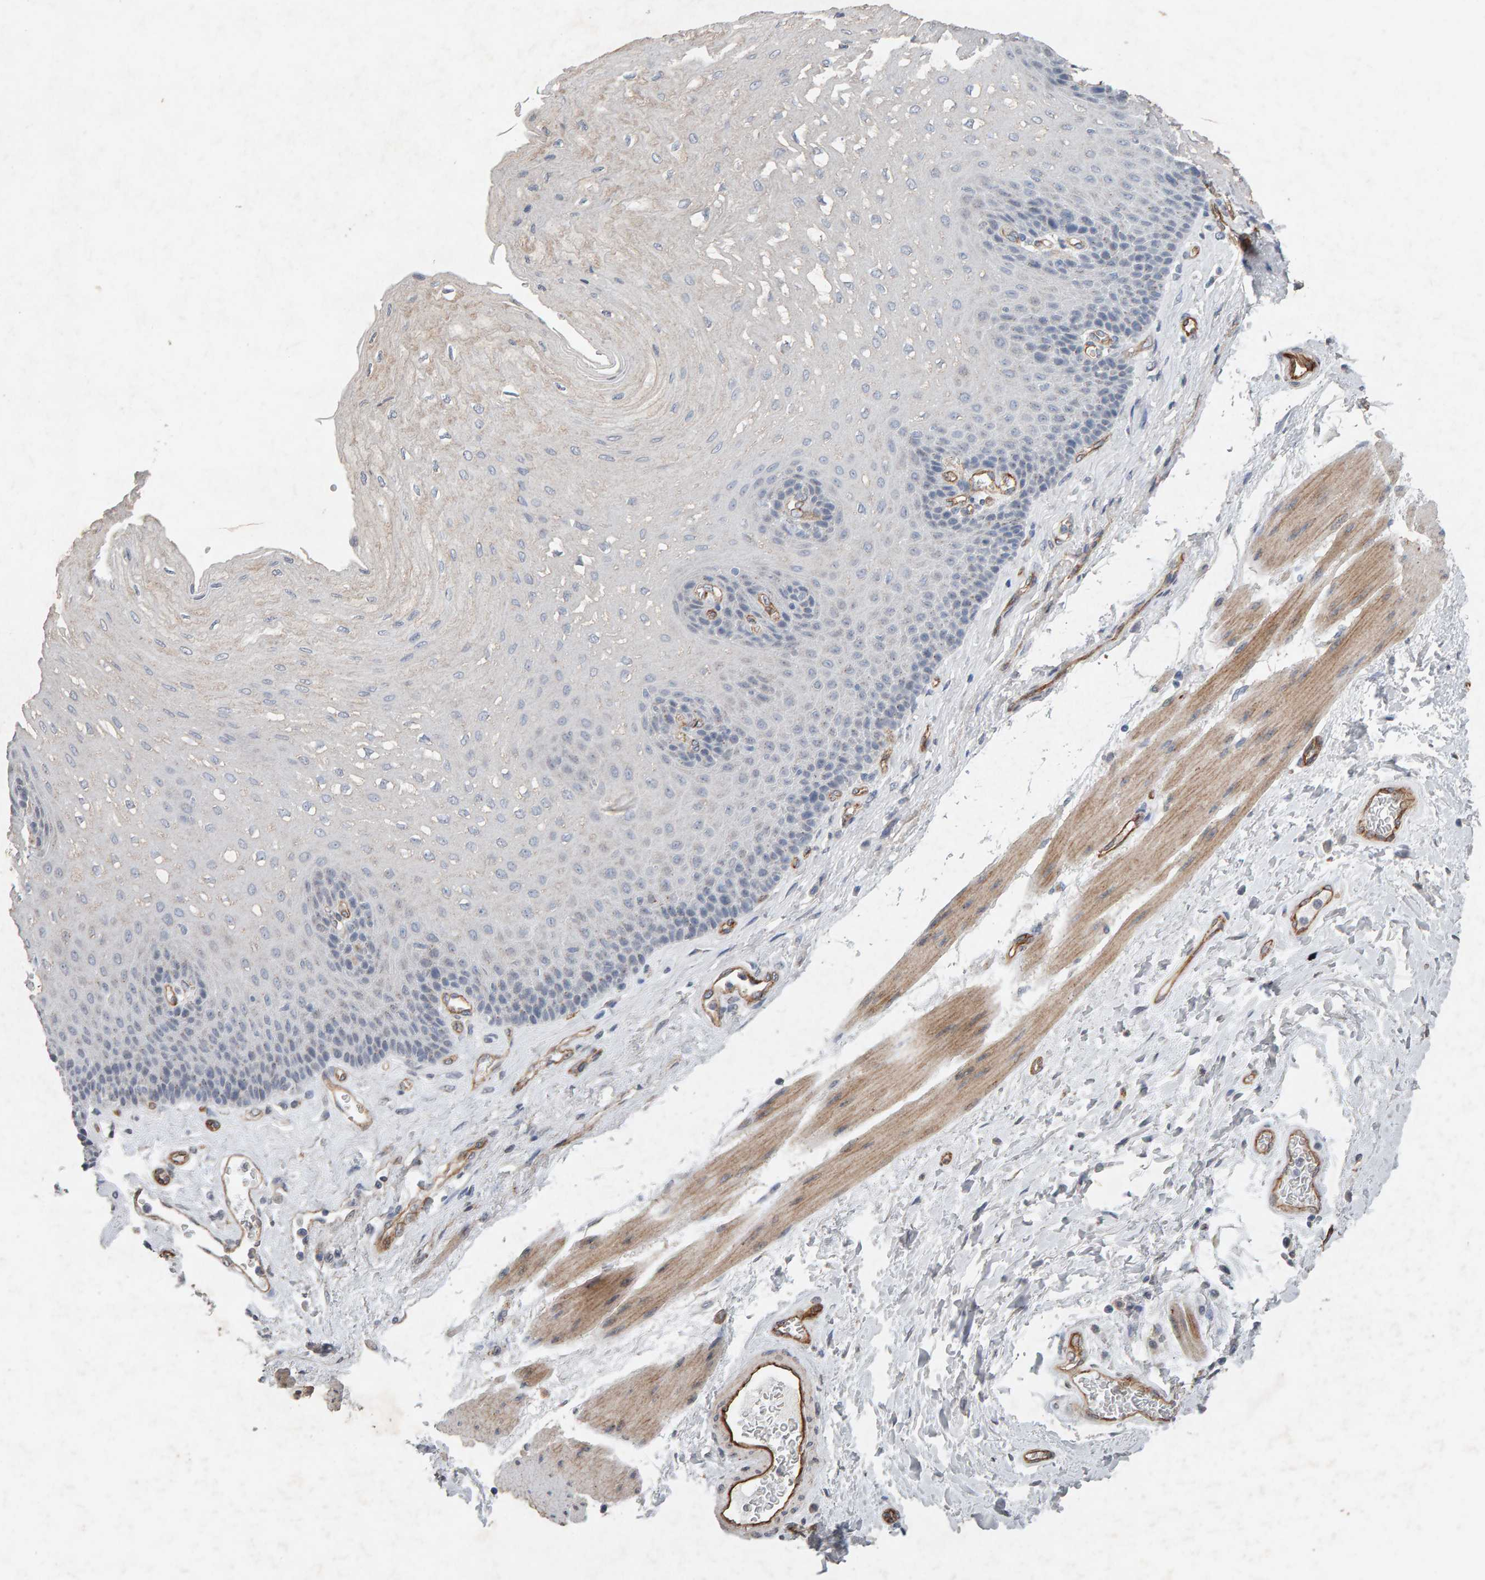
{"staining": {"intensity": "weak", "quantity": "<25%", "location": "cytoplasmic/membranous"}, "tissue": "esophagus", "cell_type": "Squamous epithelial cells", "image_type": "normal", "snomed": [{"axis": "morphology", "description": "Normal tissue, NOS"}, {"axis": "topography", "description": "Esophagus"}], "caption": "Photomicrograph shows no significant protein positivity in squamous epithelial cells of normal esophagus. The staining is performed using DAB (3,3'-diaminobenzidine) brown chromogen with nuclei counter-stained in using hematoxylin.", "gene": "PTPRM", "patient": {"sex": "female", "age": 72}}